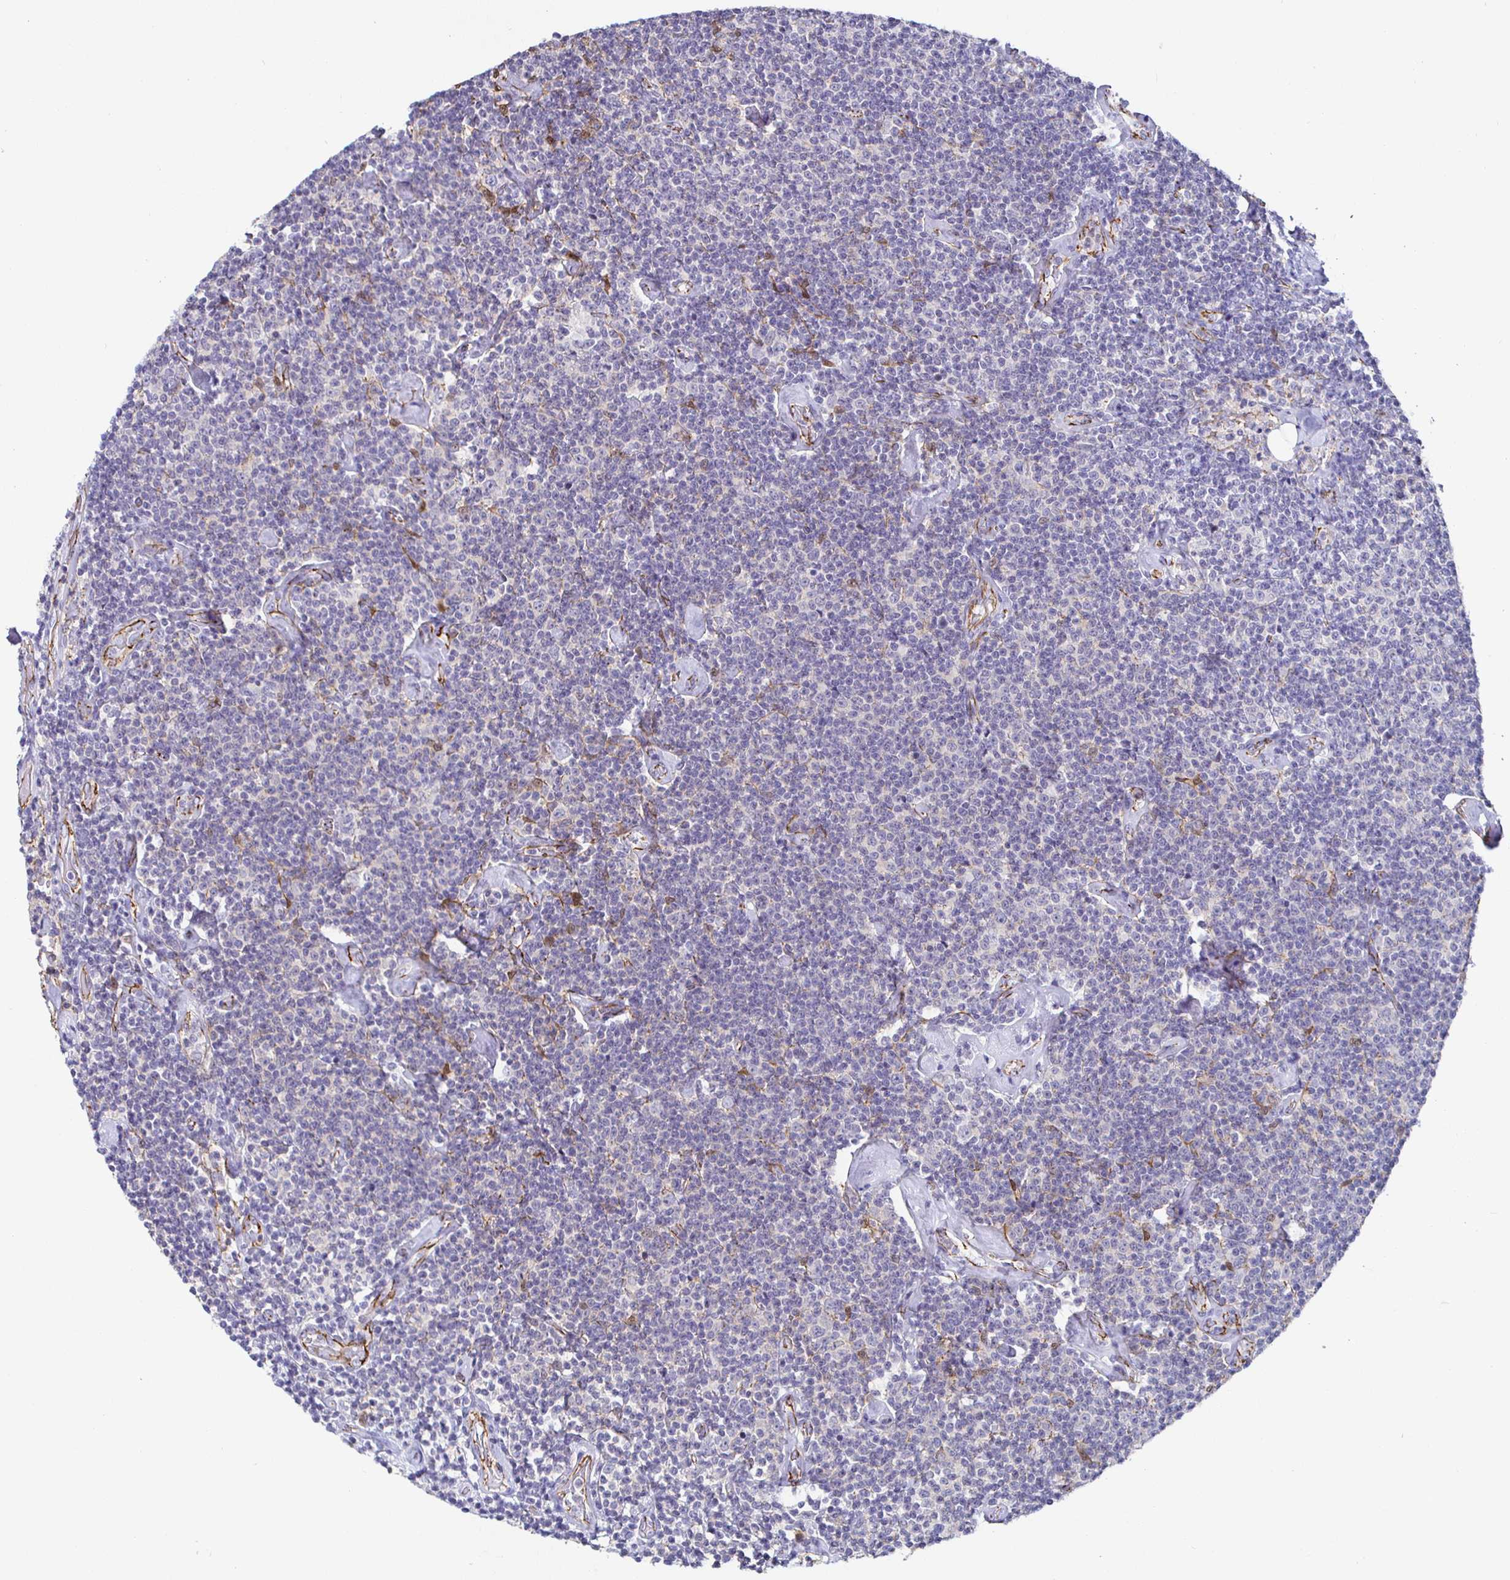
{"staining": {"intensity": "negative", "quantity": "none", "location": "none"}, "tissue": "lymphoma", "cell_type": "Tumor cells", "image_type": "cancer", "snomed": [{"axis": "morphology", "description": "Malignant lymphoma, non-Hodgkin's type, Low grade"}, {"axis": "topography", "description": "Lymph node"}], "caption": "An immunohistochemistry (IHC) photomicrograph of low-grade malignant lymphoma, non-Hodgkin's type is shown. There is no staining in tumor cells of low-grade malignant lymphoma, non-Hodgkin's type. The staining was performed using DAB to visualize the protein expression in brown, while the nuclei were stained in blue with hematoxylin (Magnification: 20x).", "gene": "PIWIL3", "patient": {"sex": "male", "age": 81}}